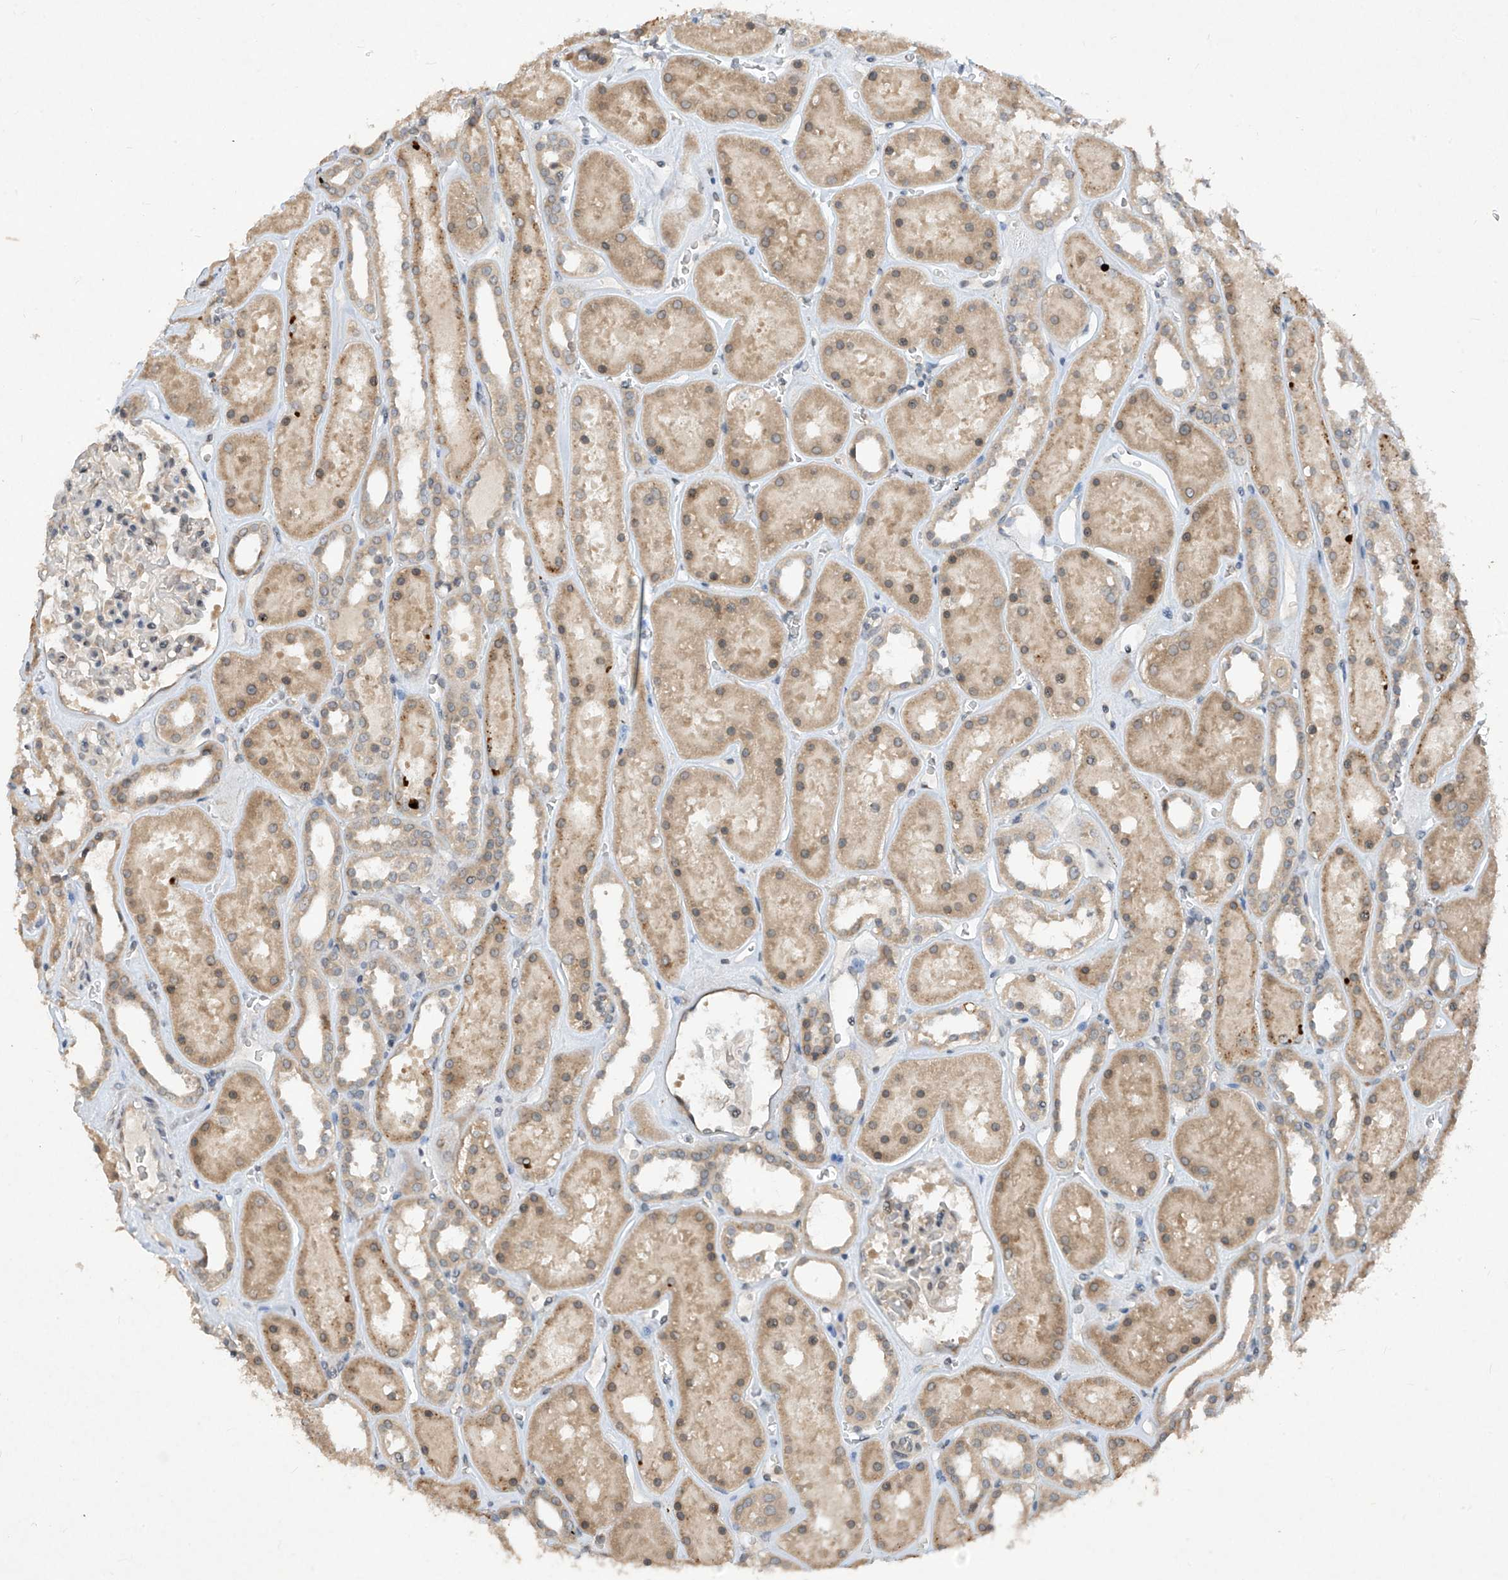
{"staining": {"intensity": "weak", "quantity": "<25%", "location": "cytoplasmic/membranous"}, "tissue": "kidney", "cell_type": "Cells in glomeruli", "image_type": "normal", "snomed": [{"axis": "morphology", "description": "Normal tissue, NOS"}, {"axis": "topography", "description": "Kidney"}], "caption": "Immunohistochemistry (IHC) image of unremarkable human kidney stained for a protein (brown), which exhibits no staining in cells in glomeruli. (IHC, brightfield microscopy, high magnification).", "gene": "RPL34", "patient": {"sex": "female", "age": 41}}